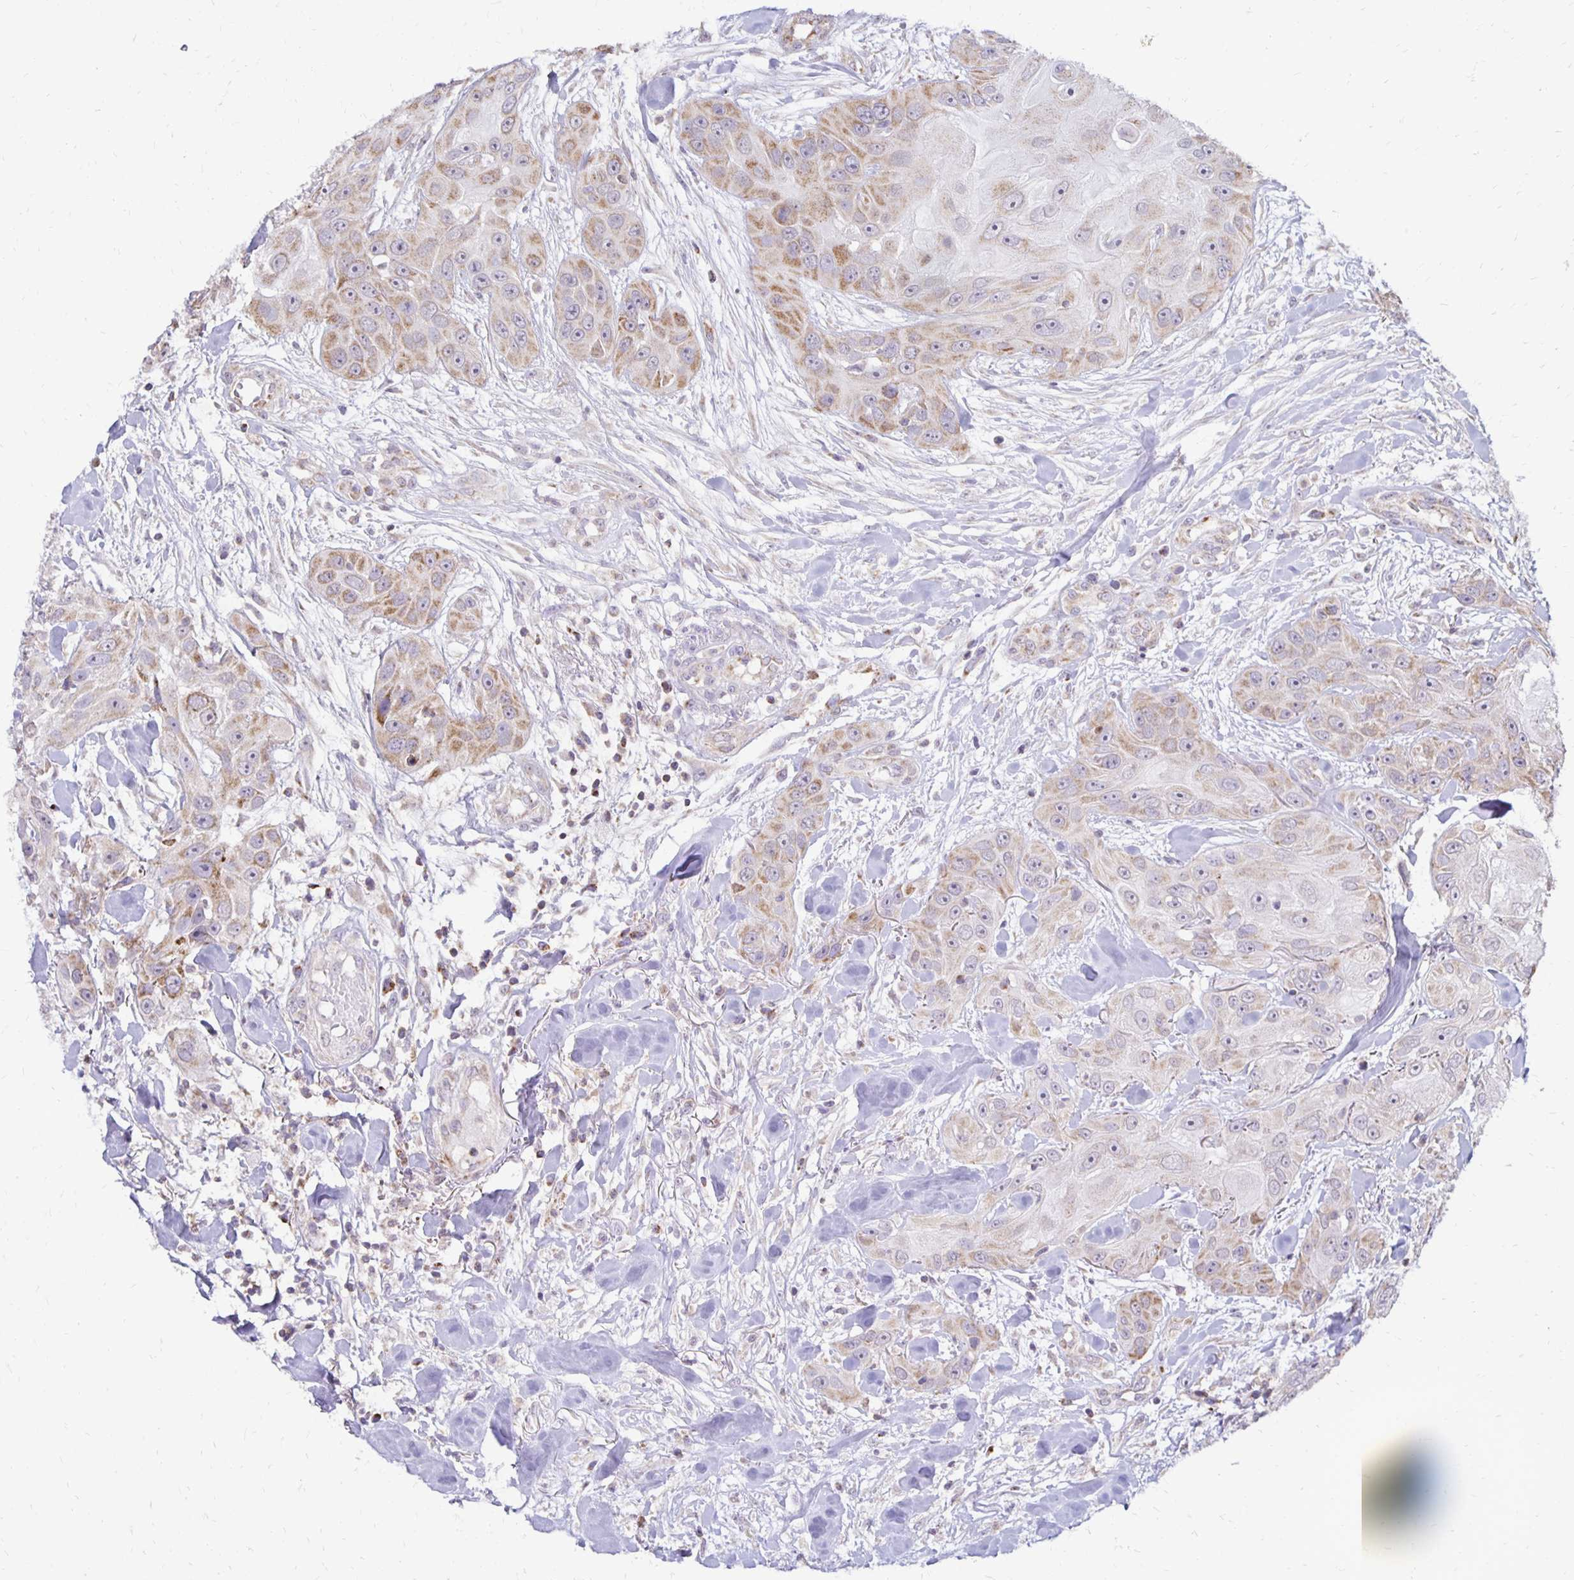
{"staining": {"intensity": "weak", "quantity": "25%-75%", "location": "cytoplasmic/membranous"}, "tissue": "head and neck cancer", "cell_type": "Tumor cells", "image_type": "cancer", "snomed": [{"axis": "morphology", "description": "Squamous cell carcinoma, NOS"}, {"axis": "topography", "description": "Oral tissue"}, {"axis": "topography", "description": "Head-Neck"}], "caption": "IHC (DAB) staining of human head and neck cancer displays weak cytoplasmic/membranous protein staining in about 25%-75% of tumor cells. (Brightfield microscopy of DAB IHC at high magnification).", "gene": "IER3", "patient": {"sex": "male", "age": 77}}